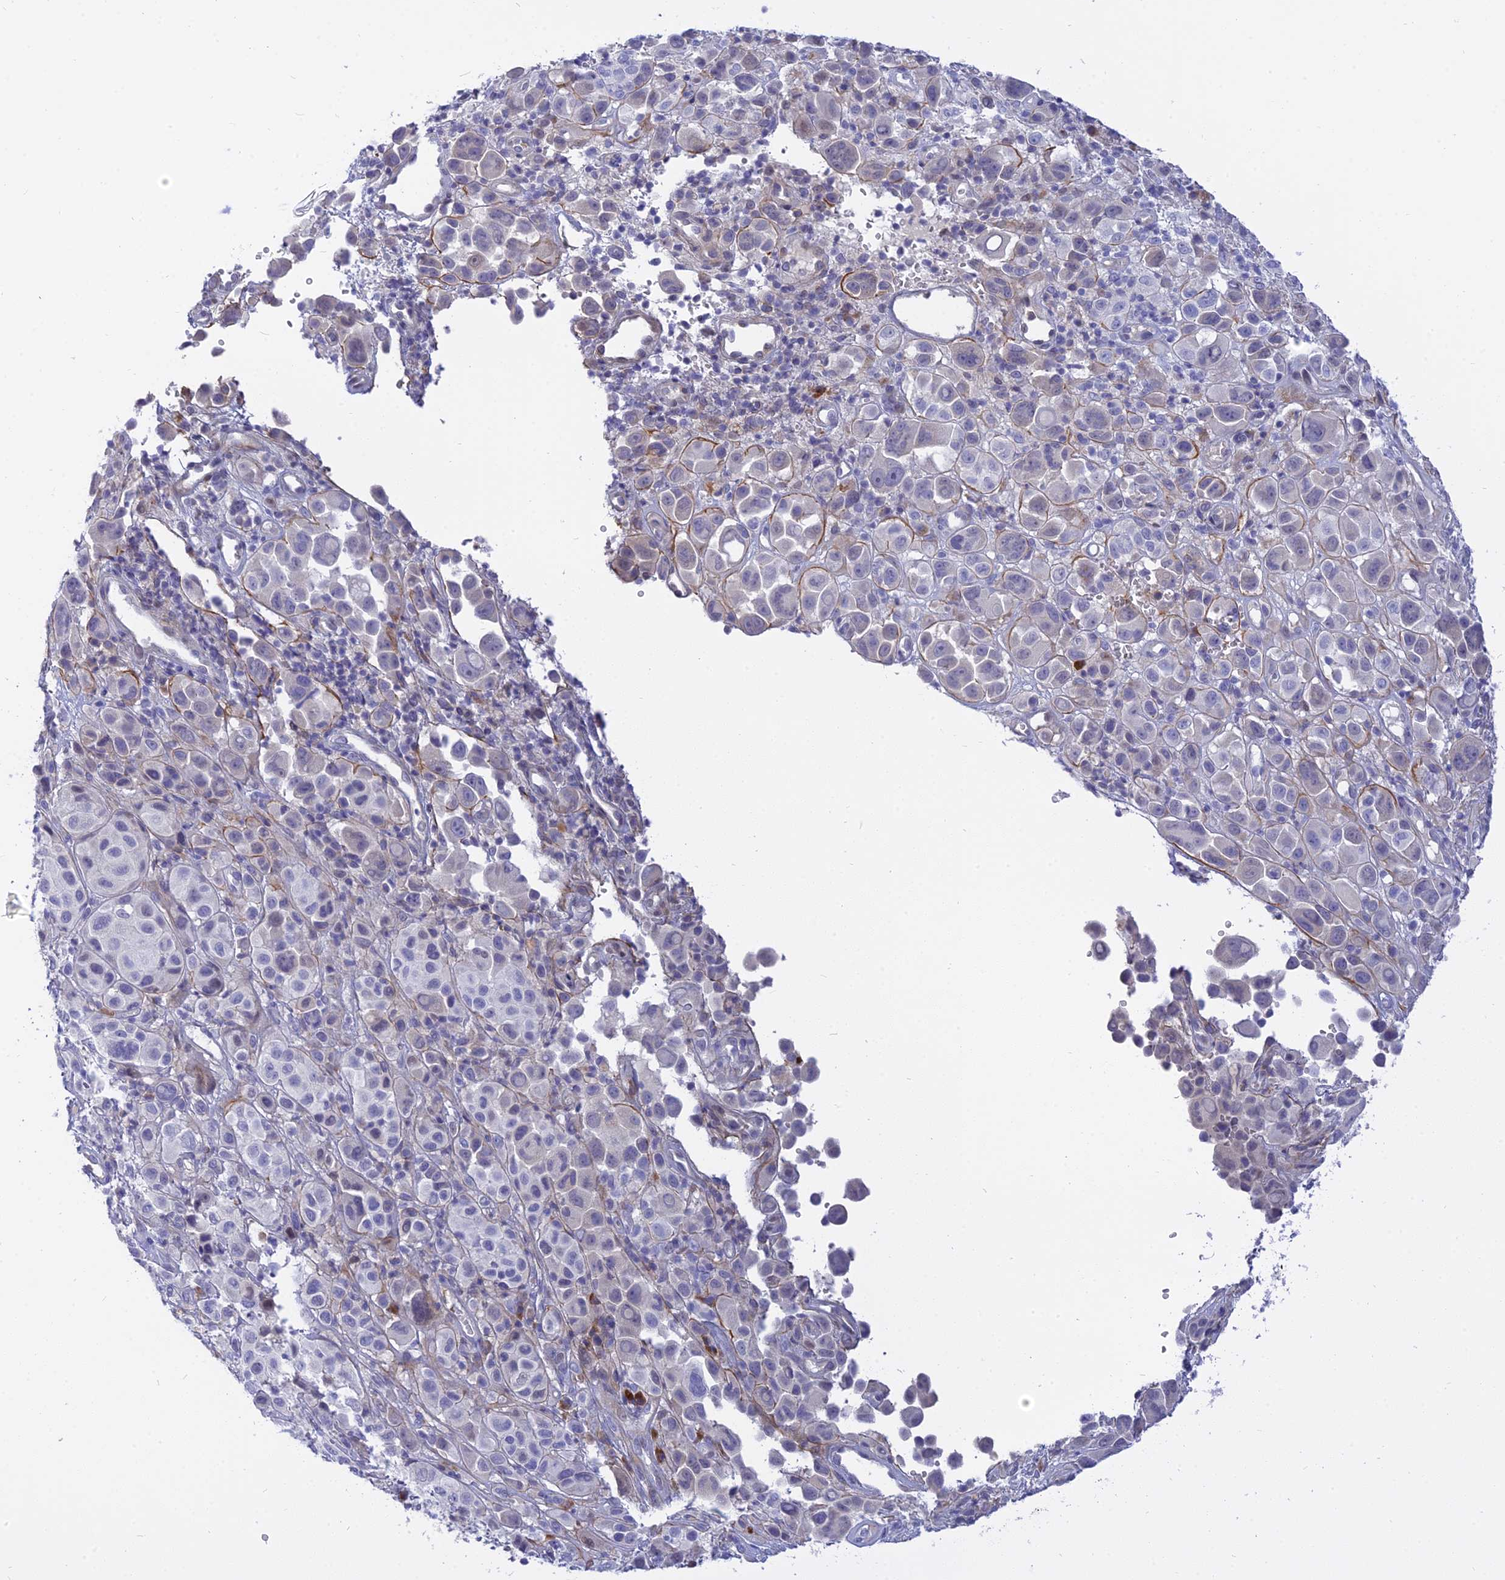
{"staining": {"intensity": "negative", "quantity": "none", "location": "none"}, "tissue": "melanoma", "cell_type": "Tumor cells", "image_type": "cancer", "snomed": [{"axis": "morphology", "description": "Malignant melanoma, NOS"}, {"axis": "topography", "description": "Skin of trunk"}], "caption": "The micrograph demonstrates no significant staining in tumor cells of malignant melanoma. (DAB (3,3'-diaminobenzidine) IHC visualized using brightfield microscopy, high magnification).", "gene": "MBD3L1", "patient": {"sex": "male", "age": 71}}